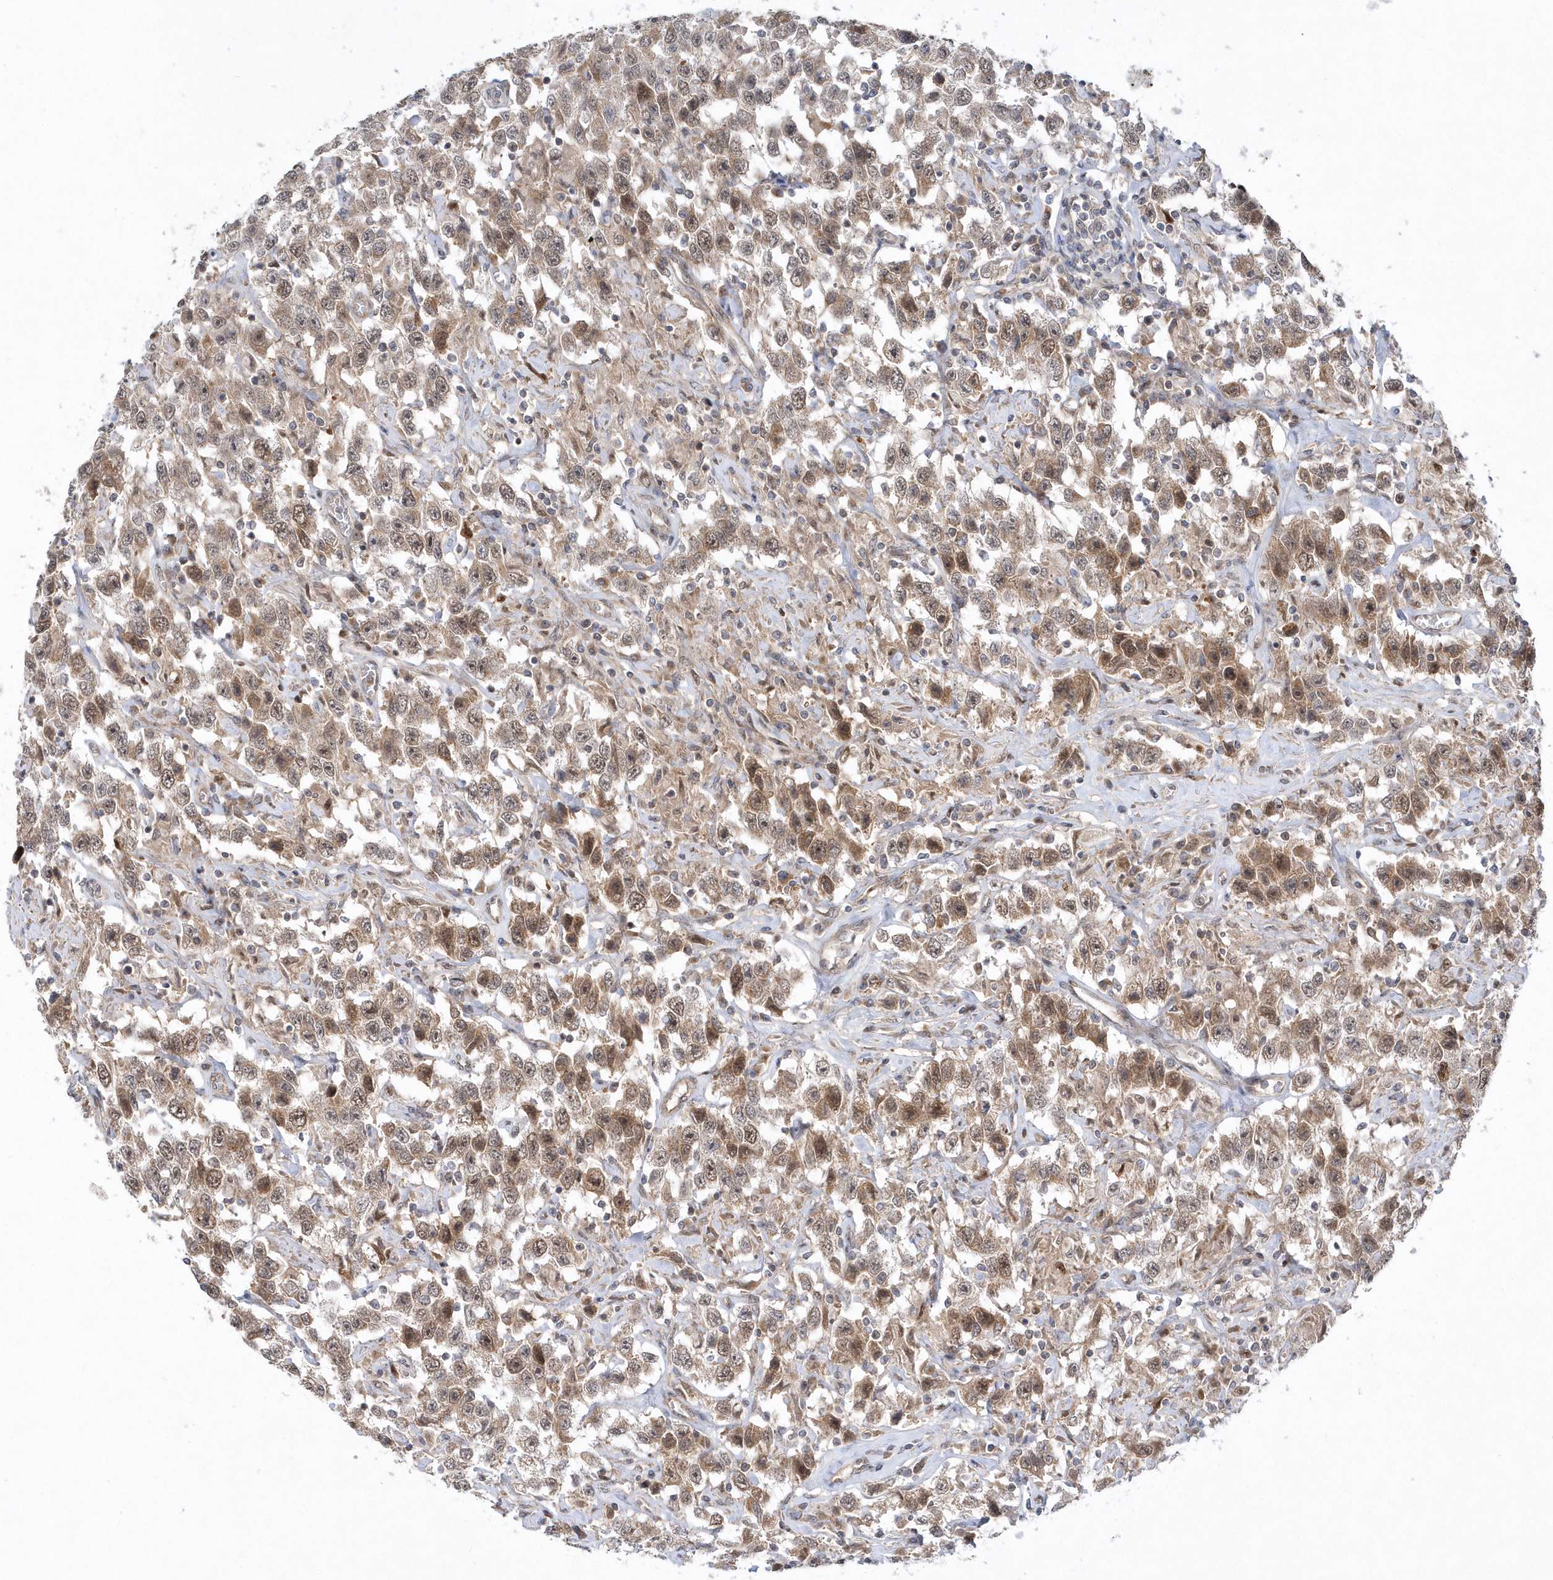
{"staining": {"intensity": "moderate", "quantity": ">75%", "location": "cytoplasmic/membranous,nuclear"}, "tissue": "testis cancer", "cell_type": "Tumor cells", "image_type": "cancer", "snomed": [{"axis": "morphology", "description": "Seminoma, NOS"}, {"axis": "topography", "description": "Testis"}], "caption": "Tumor cells exhibit medium levels of moderate cytoplasmic/membranous and nuclear expression in about >75% of cells in human testis cancer (seminoma).", "gene": "MXI1", "patient": {"sex": "male", "age": 41}}